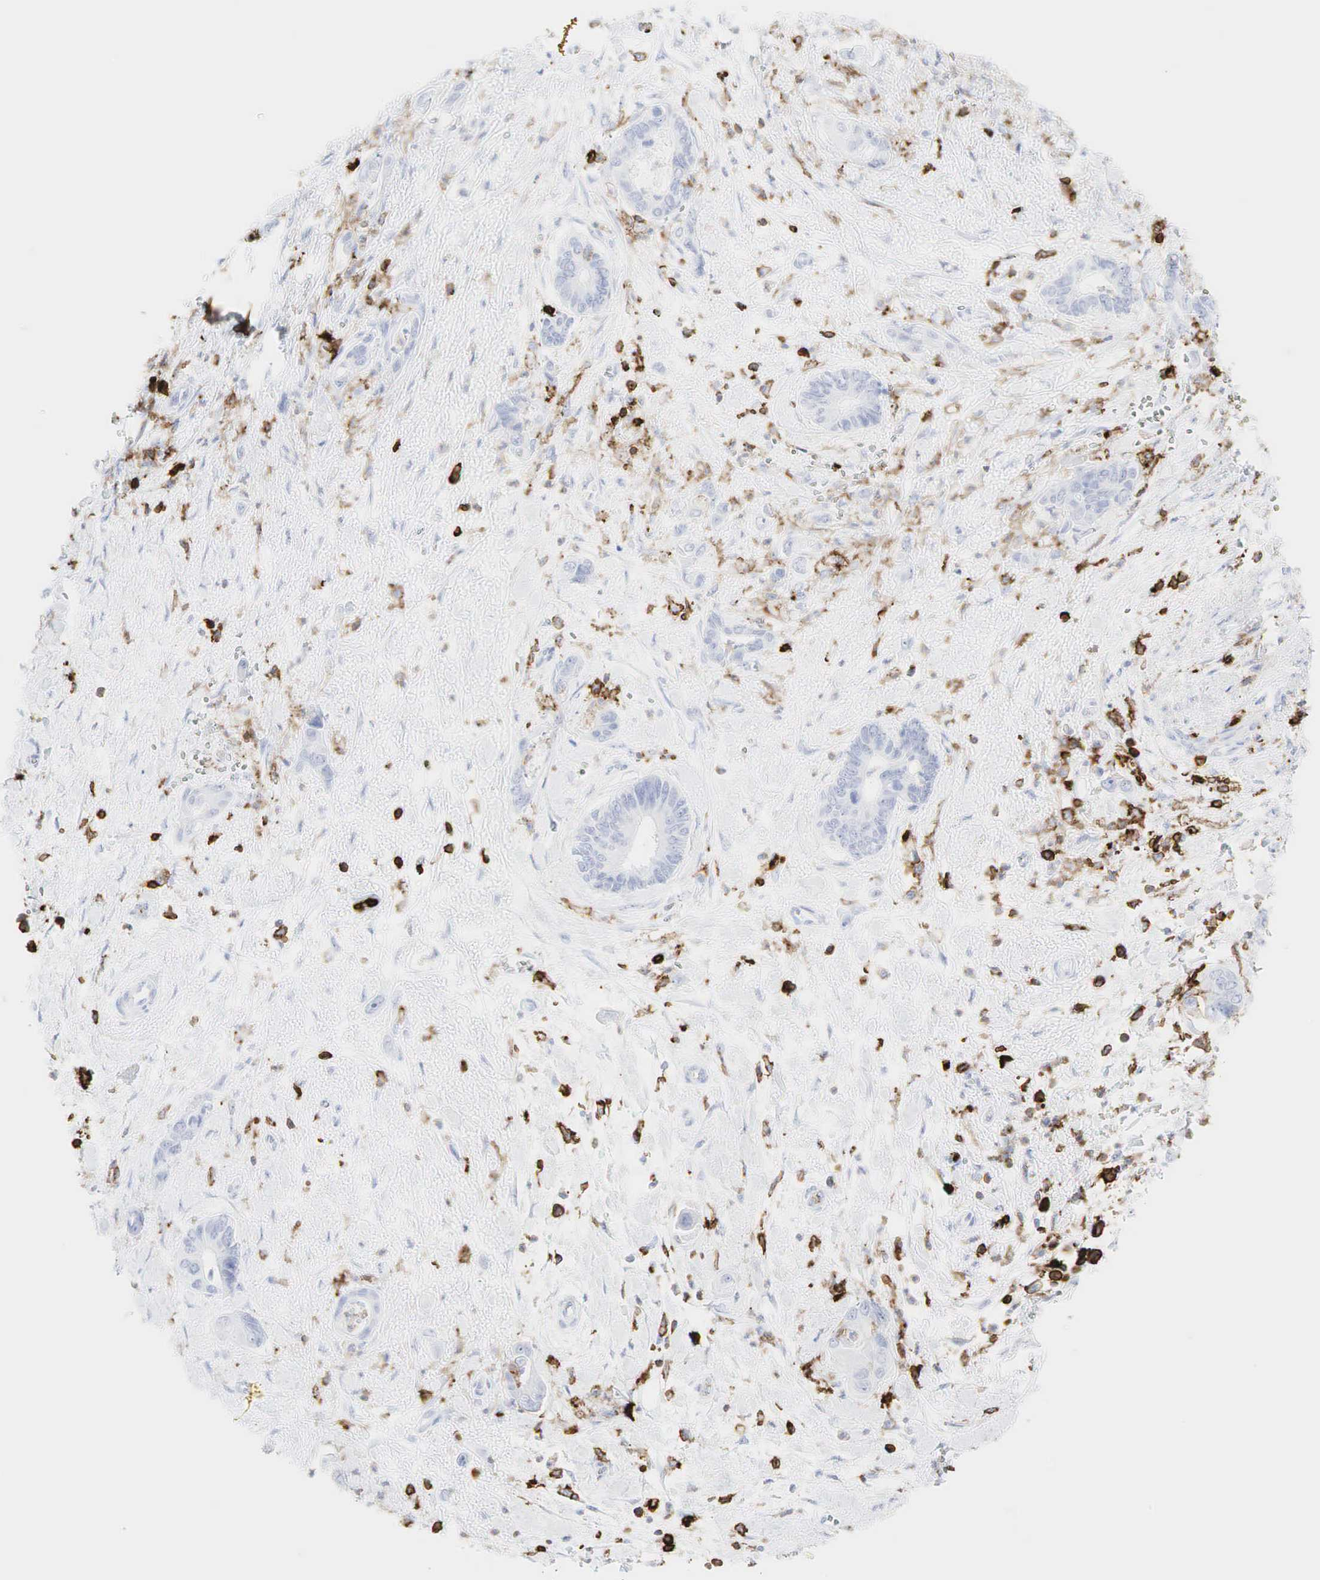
{"staining": {"intensity": "negative", "quantity": "none", "location": "none"}, "tissue": "pancreatic cancer", "cell_type": "Tumor cells", "image_type": "cancer", "snomed": [{"axis": "morphology", "description": "Adenocarcinoma, NOS"}, {"axis": "topography", "description": "Pancreas"}], "caption": "The image demonstrates no staining of tumor cells in pancreatic adenocarcinoma.", "gene": "PTPRC", "patient": {"sex": "female", "age": 70}}